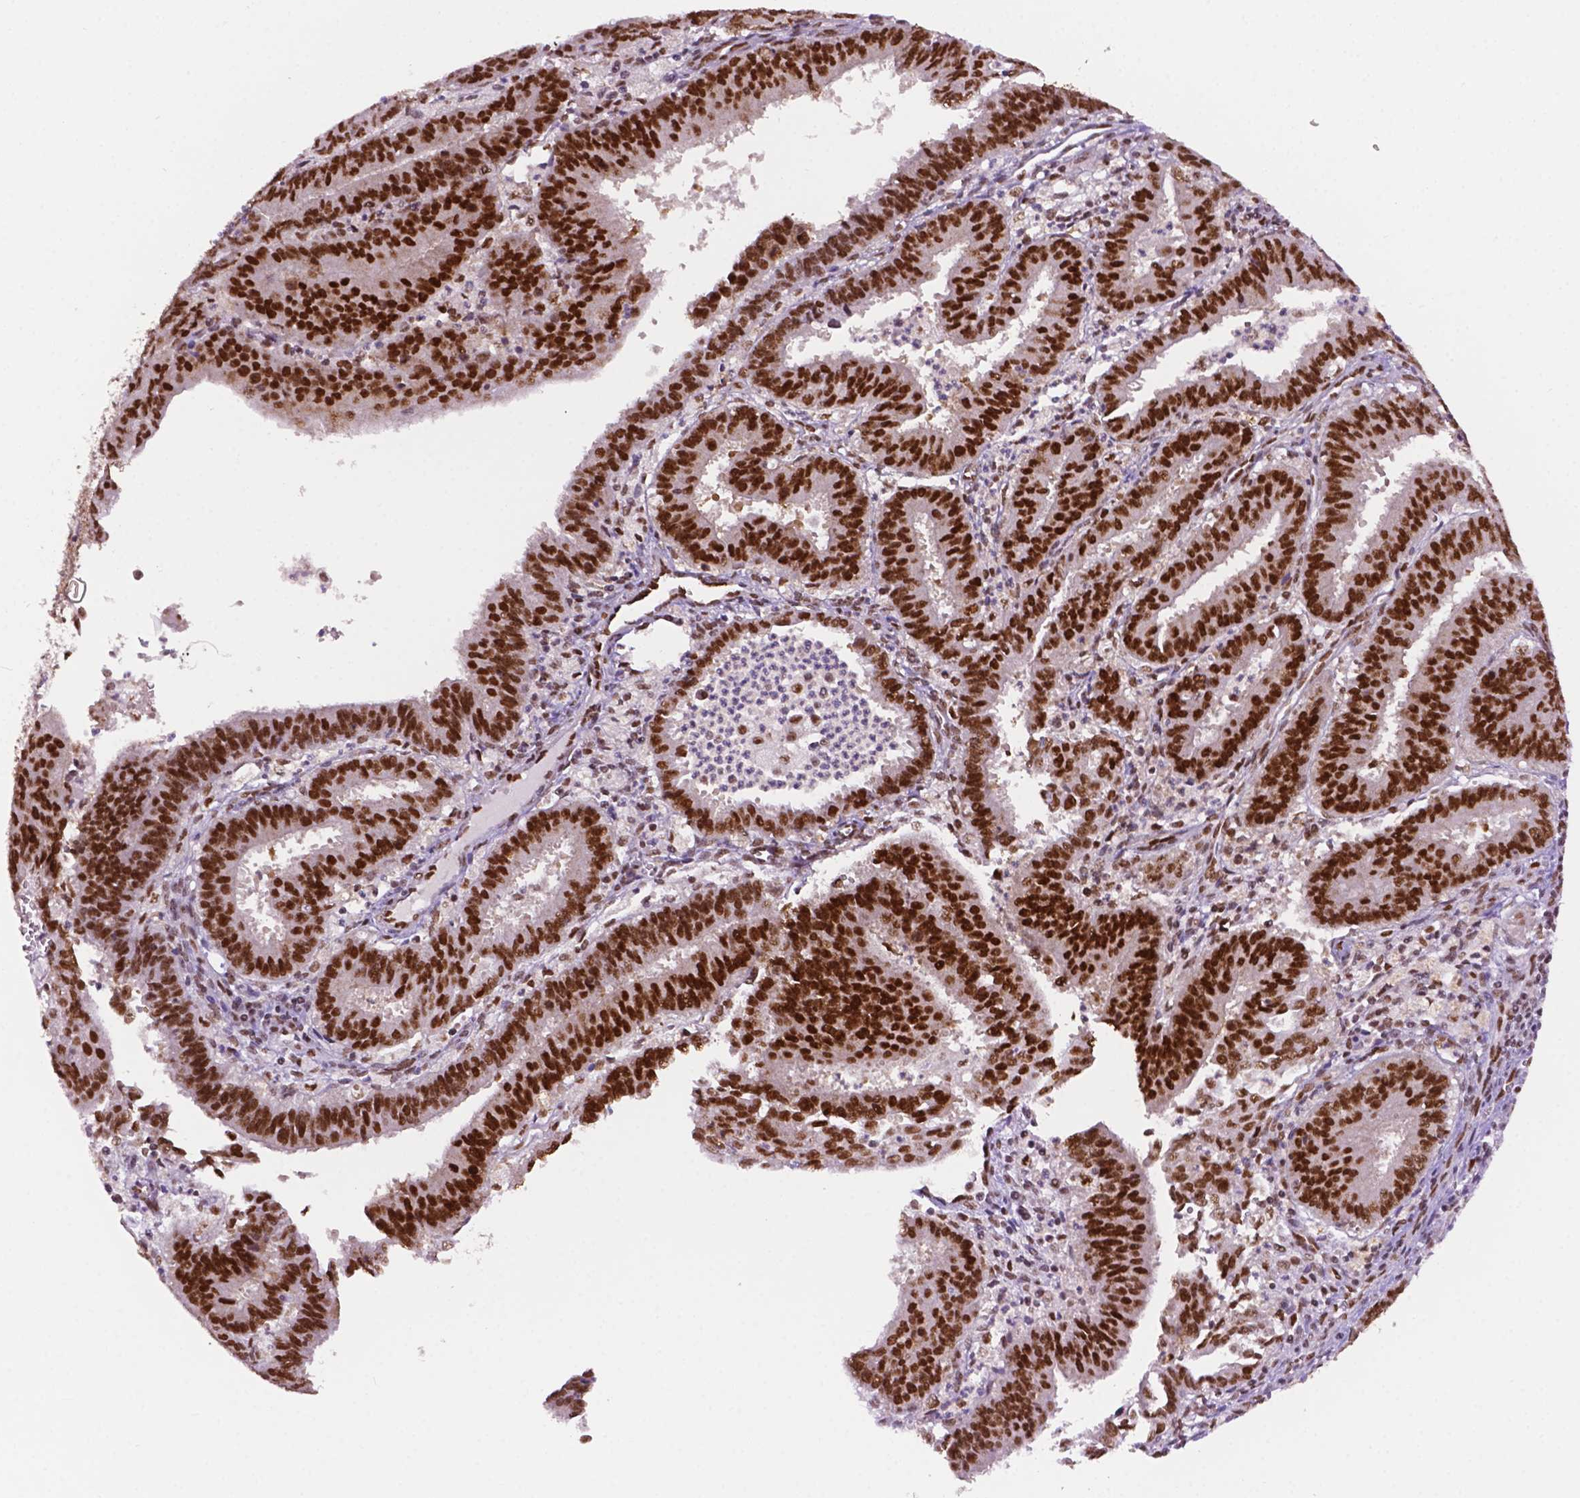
{"staining": {"intensity": "strong", "quantity": "25%-75%", "location": "nuclear"}, "tissue": "endometrial cancer", "cell_type": "Tumor cells", "image_type": "cancer", "snomed": [{"axis": "morphology", "description": "Adenocarcinoma, NOS"}, {"axis": "topography", "description": "Endometrium"}], "caption": "Tumor cells display high levels of strong nuclear positivity in approximately 25%-75% of cells in endometrial cancer. (DAB IHC with brightfield microscopy, high magnification).", "gene": "MLH1", "patient": {"sex": "female", "age": 73}}